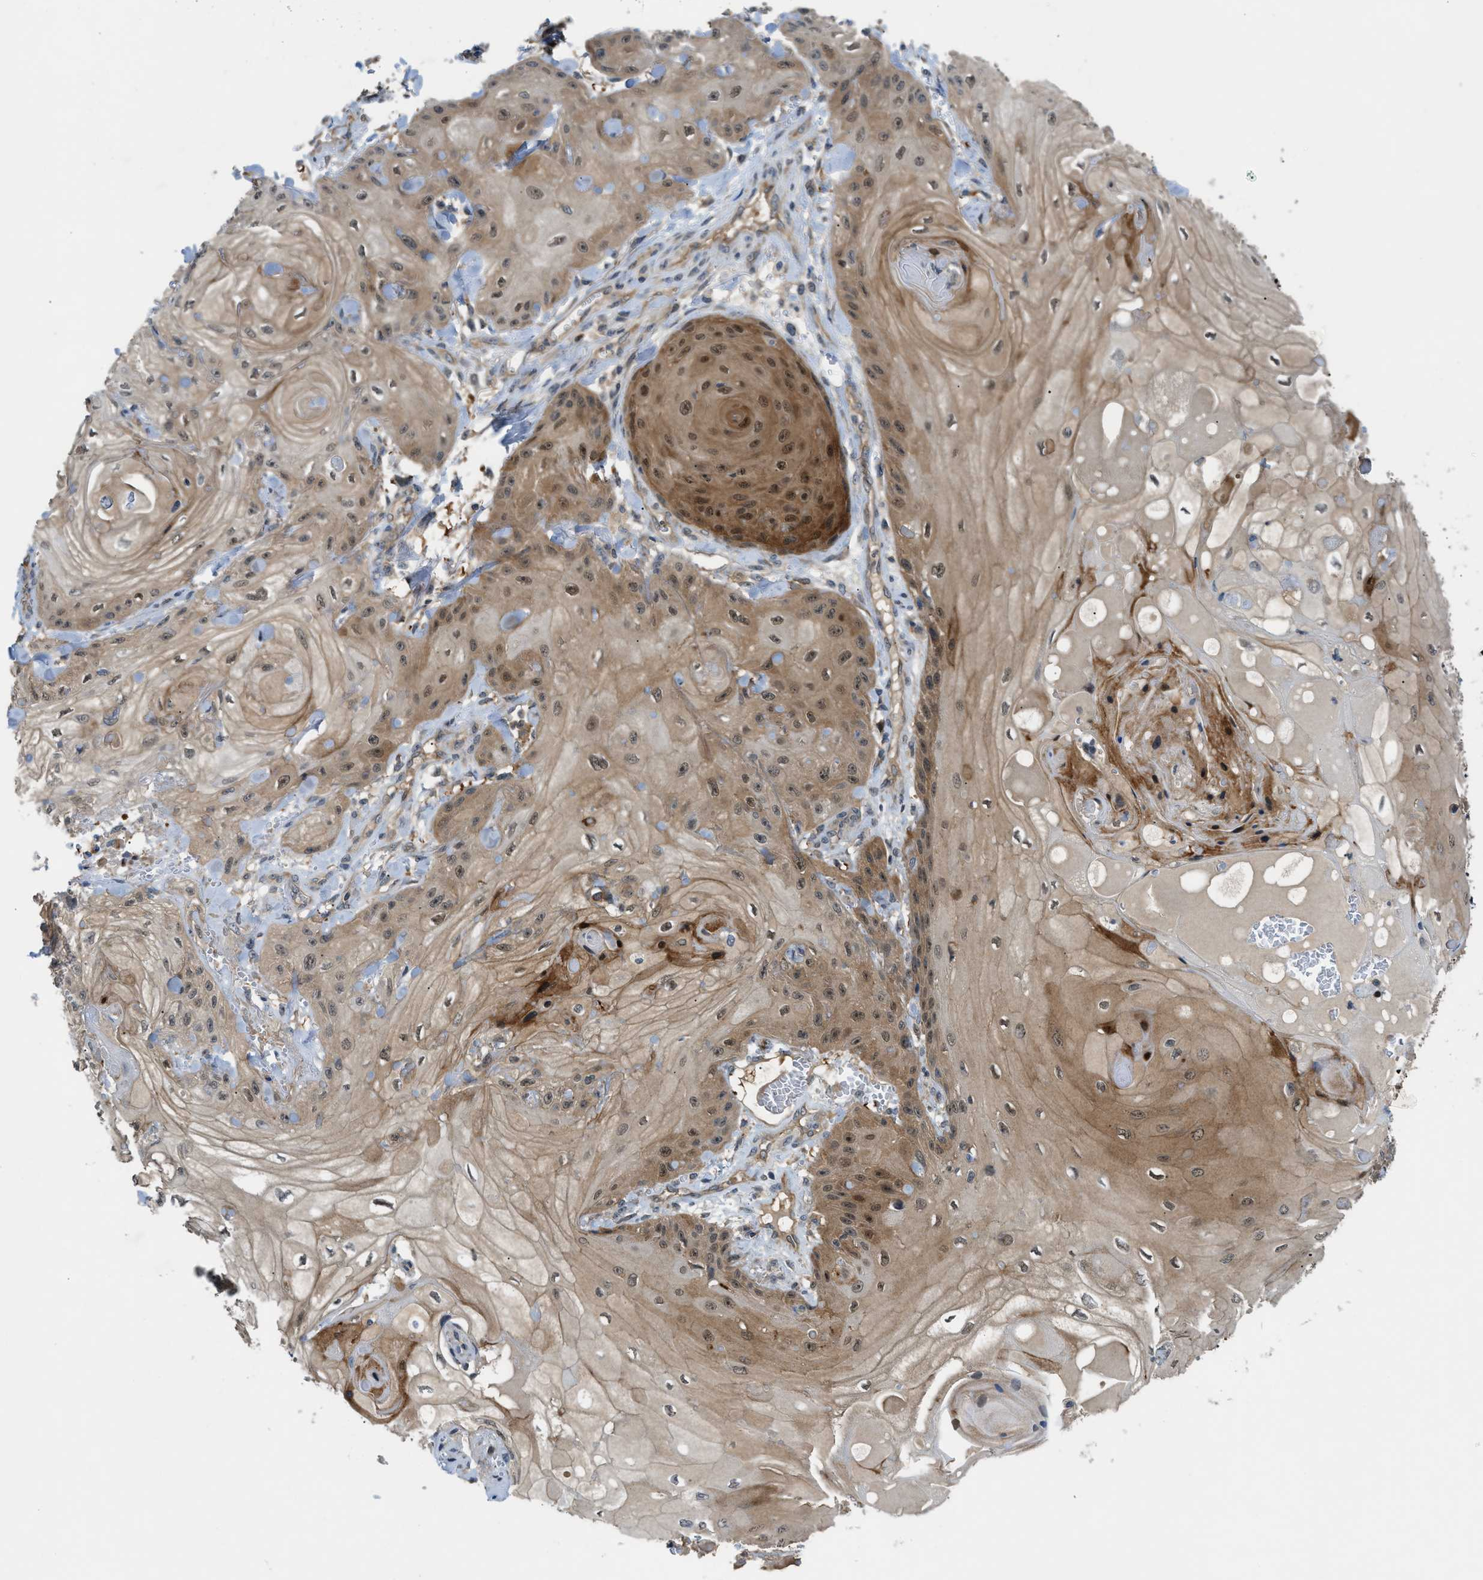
{"staining": {"intensity": "moderate", "quantity": ">75%", "location": "cytoplasmic/membranous,nuclear"}, "tissue": "skin cancer", "cell_type": "Tumor cells", "image_type": "cancer", "snomed": [{"axis": "morphology", "description": "Squamous cell carcinoma, NOS"}, {"axis": "topography", "description": "Skin"}], "caption": "There is medium levels of moderate cytoplasmic/membranous and nuclear staining in tumor cells of skin cancer, as demonstrated by immunohistochemical staining (brown color).", "gene": "TRAK2", "patient": {"sex": "male", "age": 74}}